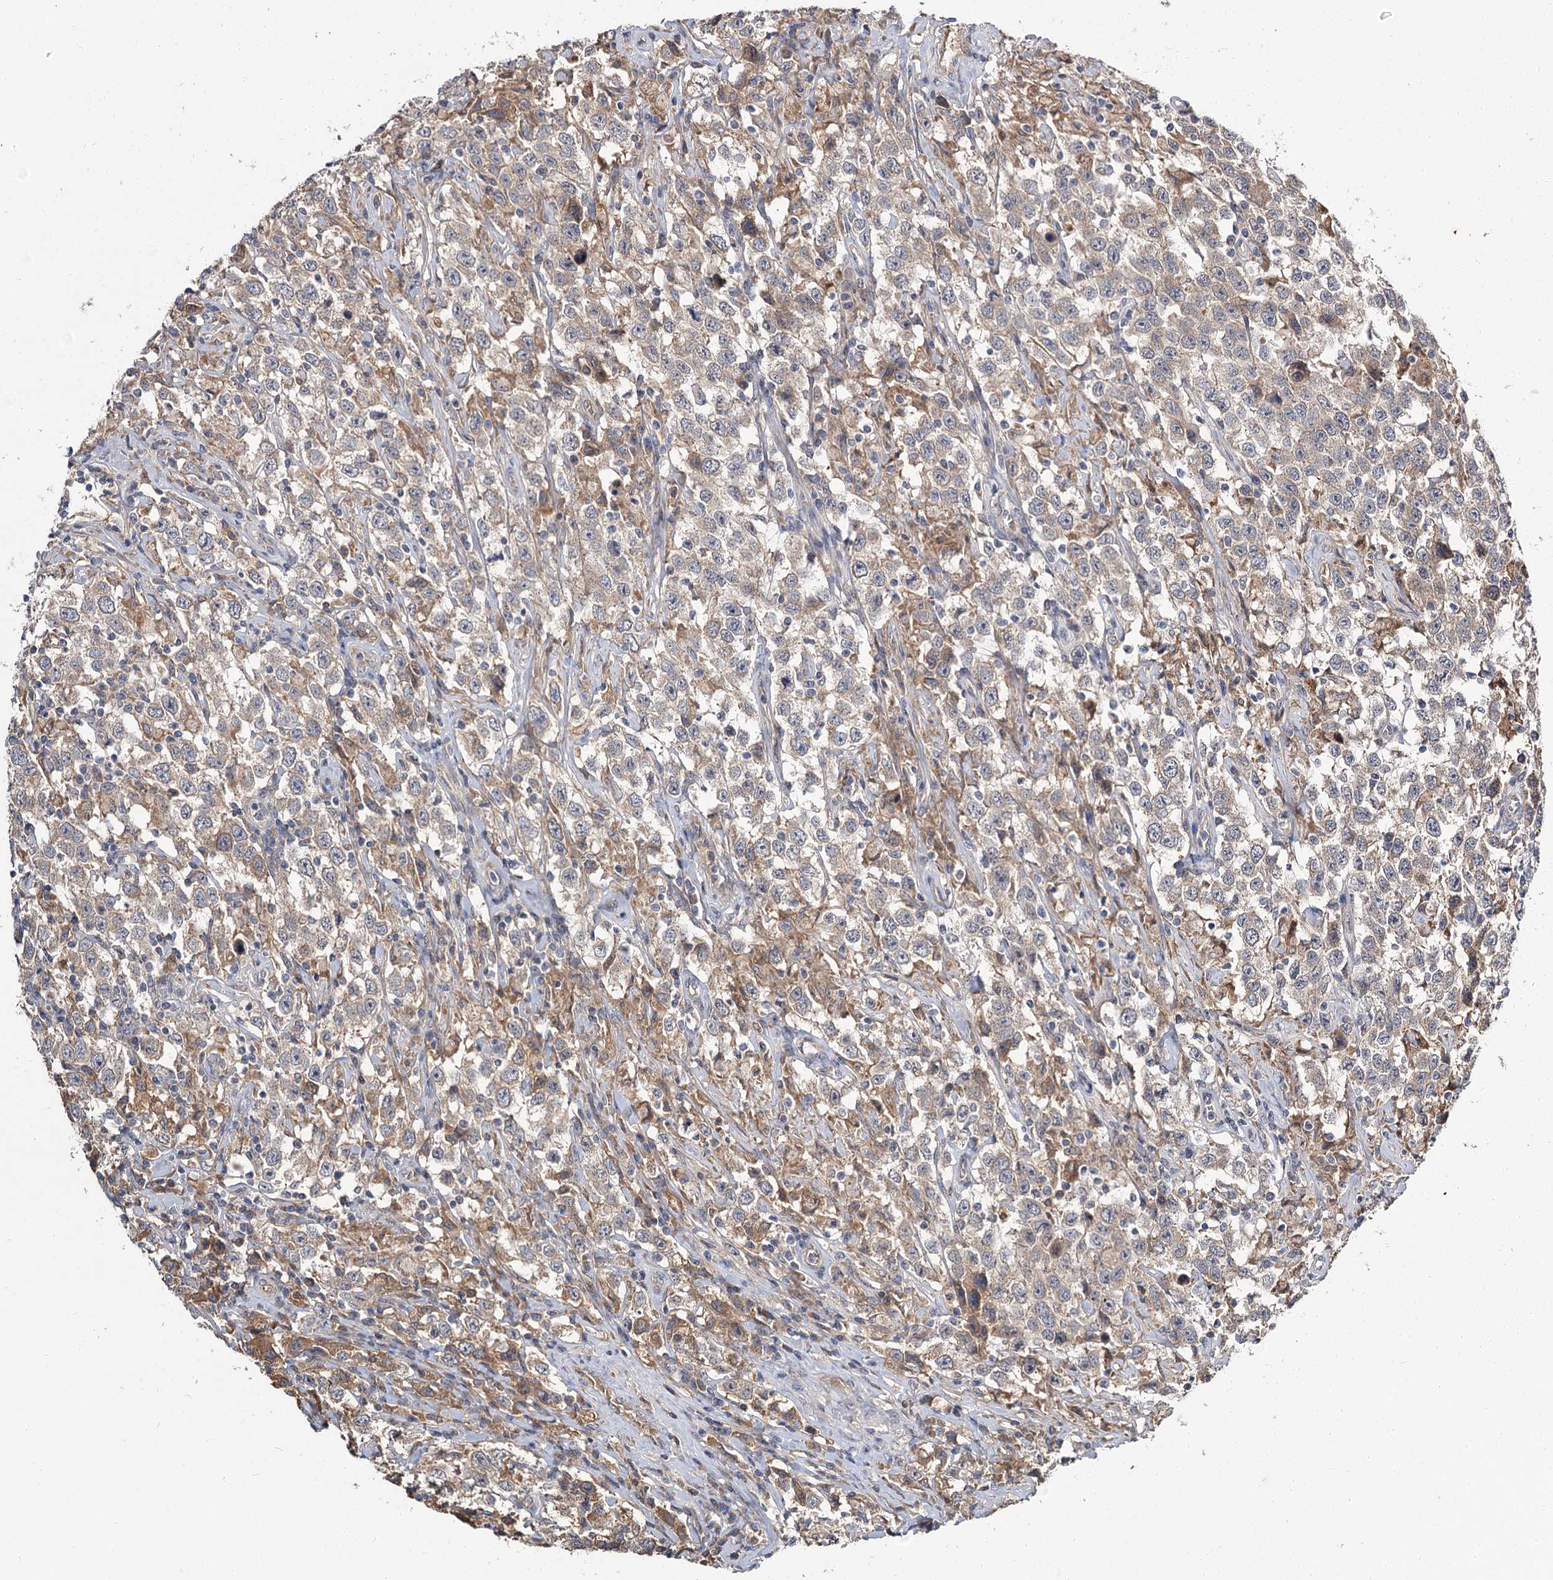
{"staining": {"intensity": "negative", "quantity": "none", "location": "none"}, "tissue": "testis cancer", "cell_type": "Tumor cells", "image_type": "cancer", "snomed": [{"axis": "morphology", "description": "Seminoma, NOS"}, {"axis": "topography", "description": "Testis"}], "caption": "Immunohistochemical staining of human testis cancer (seminoma) exhibits no significant expression in tumor cells.", "gene": "MFN1", "patient": {"sex": "male", "age": 41}}